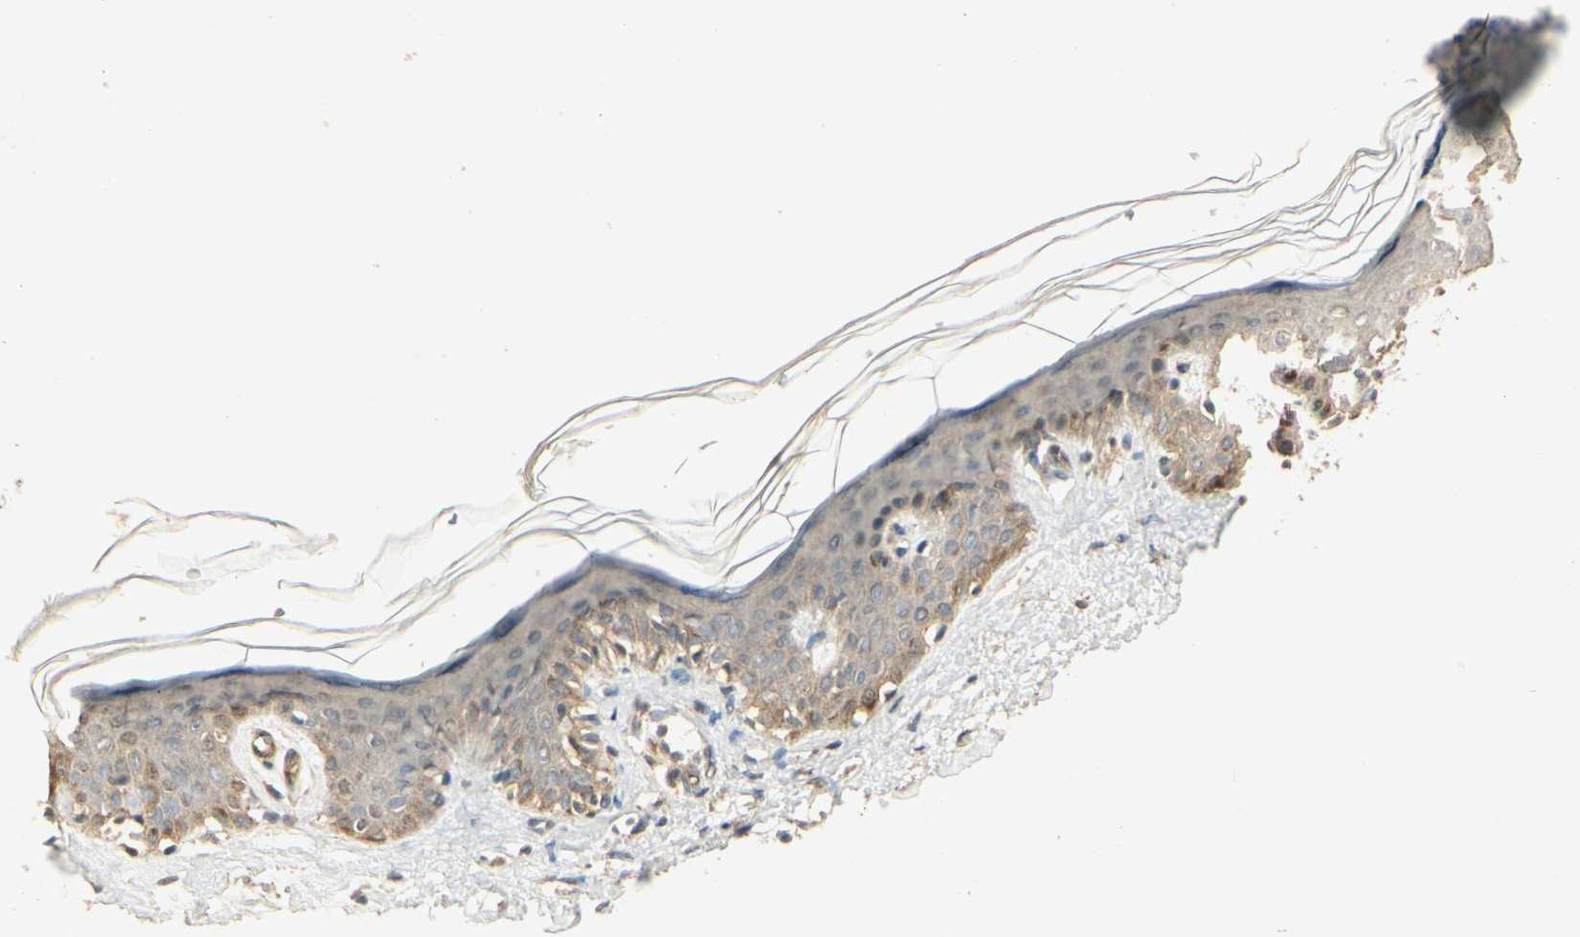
{"staining": {"intensity": "moderate", "quantity": ">75%", "location": "cytoplasmic/membranous"}, "tissue": "skin", "cell_type": "Fibroblasts", "image_type": "normal", "snomed": [{"axis": "morphology", "description": "Normal tissue, NOS"}, {"axis": "topography", "description": "Skin"}], "caption": "Fibroblasts display medium levels of moderate cytoplasmic/membranous expression in about >75% of cells in unremarkable skin.", "gene": "RNF180", "patient": {"sex": "male", "age": 67}}